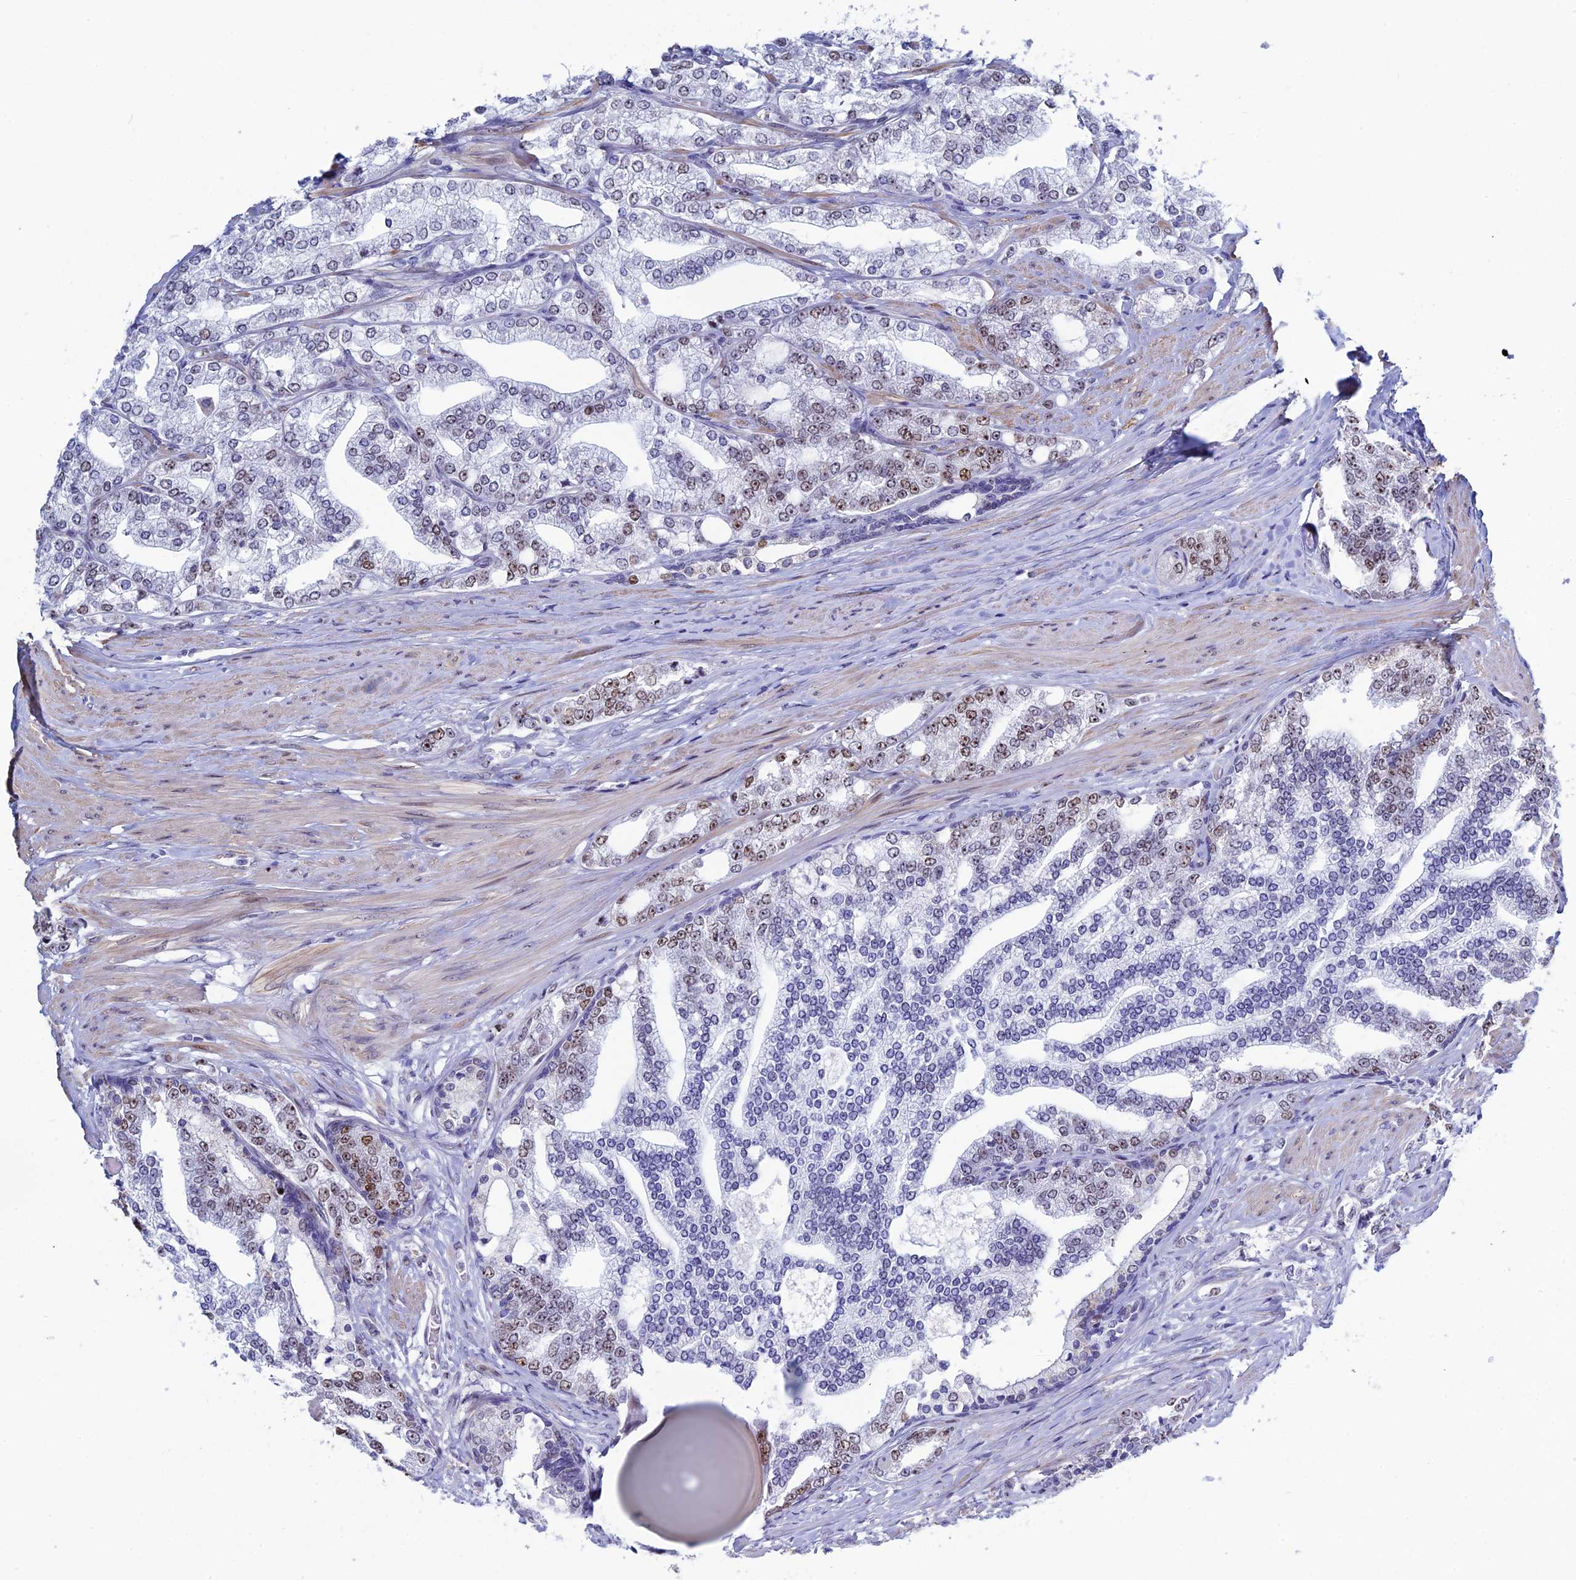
{"staining": {"intensity": "moderate", "quantity": "<25%", "location": "nuclear"}, "tissue": "prostate cancer", "cell_type": "Tumor cells", "image_type": "cancer", "snomed": [{"axis": "morphology", "description": "Adenocarcinoma, High grade"}, {"axis": "topography", "description": "Prostate"}], "caption": "Immunohistochemistry (DAB) staining of adenocarcinoma (high-grade) (prostate) exhibits moderate nuclear protein expression in approximately <25% of tumor cells.", "gene": "CCDC86", "patient": {"sex": "male", "age": 64}}